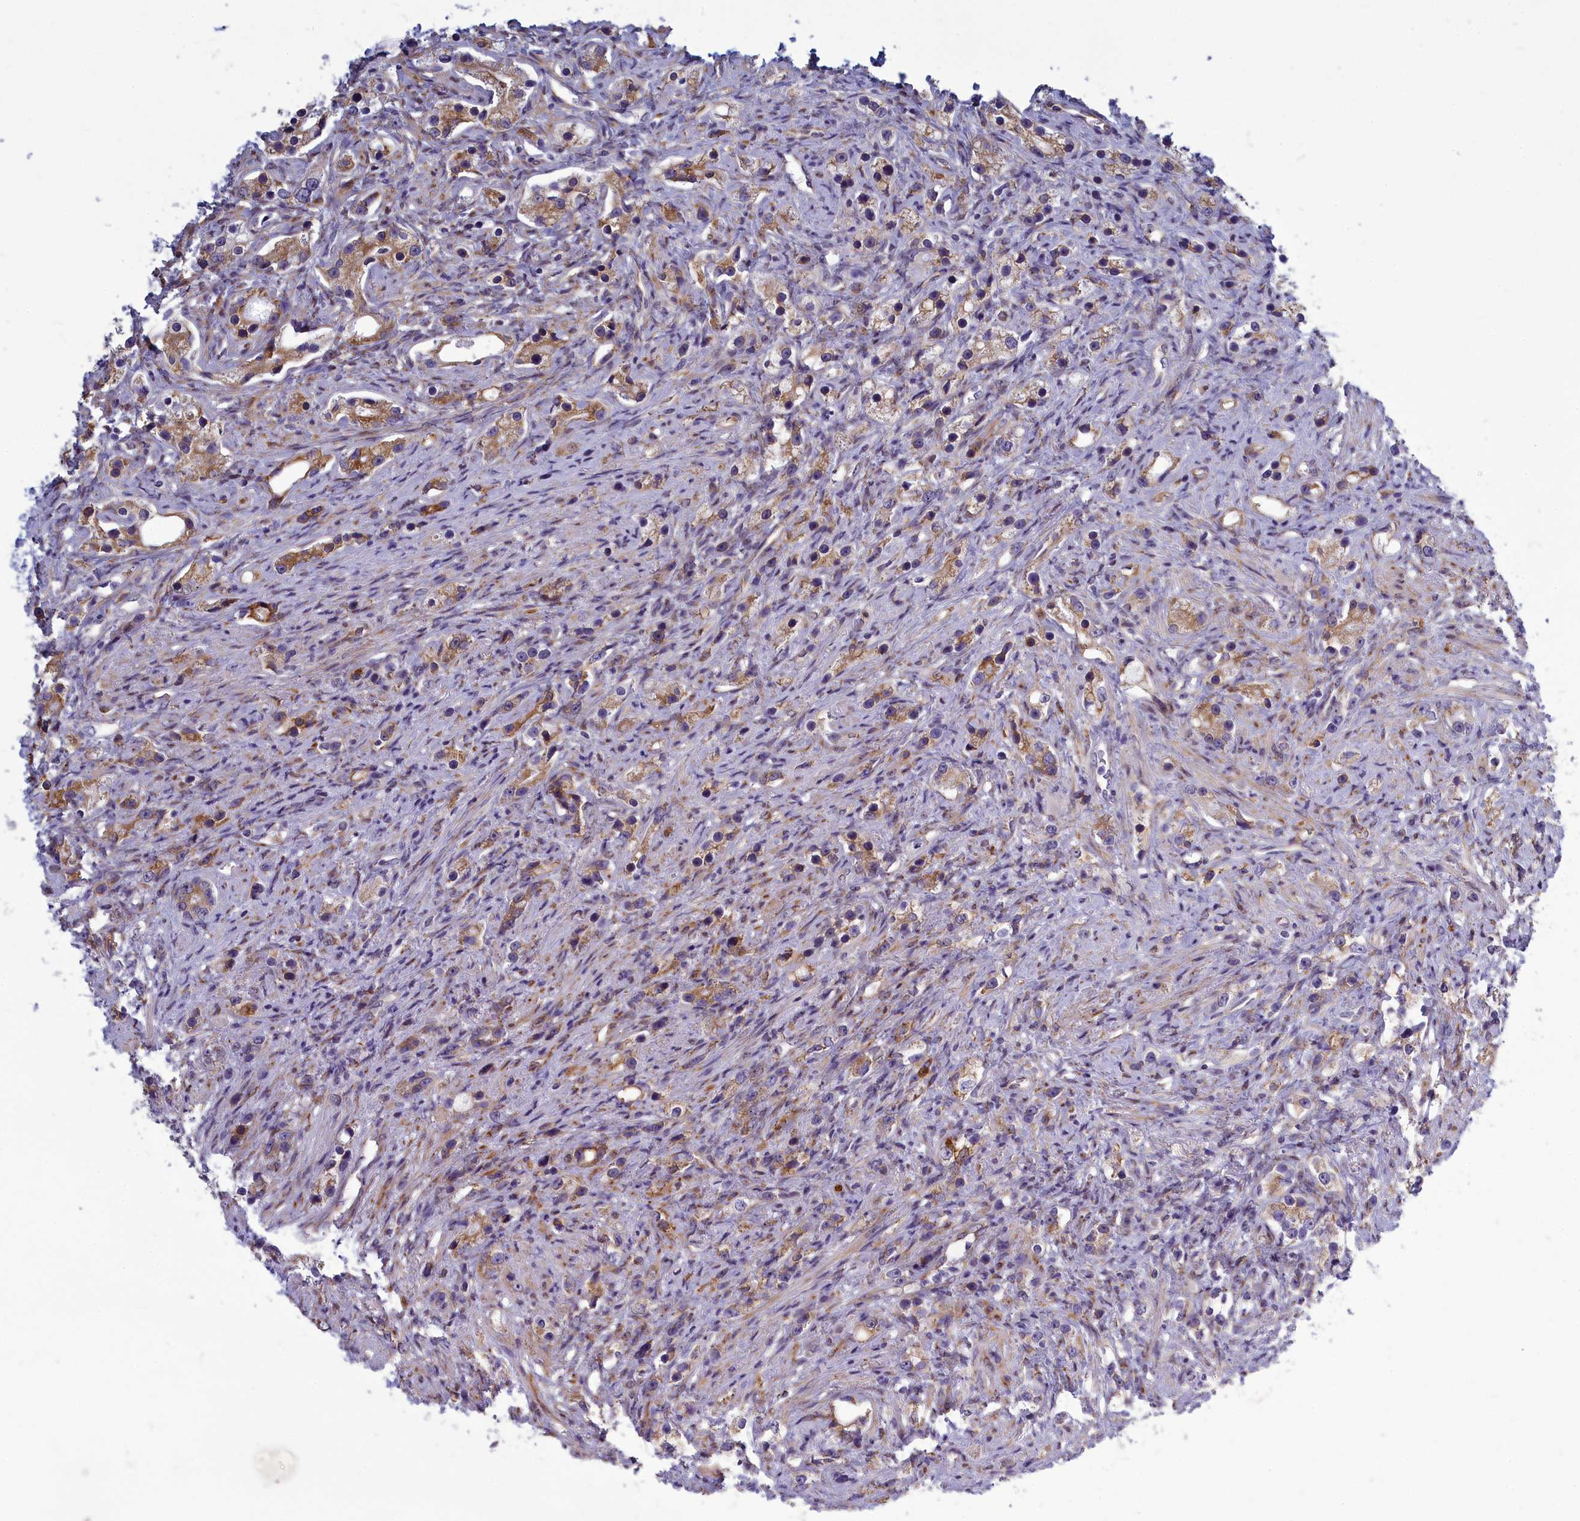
{"staining": {"intensity": "moderate", "quantity": "25%-75%", "location": "cytoplasmic/membranous"}, "tissue": "prostate cancer", "cell_type": "Tumor cells", "image_type": "cancer", "snomed": [{"axis": "morphology", "description": "Adenocarcinoma, High grade"}, {"axis": "topography", "description": "Prostate"}], "caption": "Prostate cancer (high-grade adenocarcinoma) tissue reveals moderate cytoplasmic/membranous staining in about 25%-75% of tumor cells, visualized by immunohistochemistry. Using DAB (brown) and hematoxylin (blue) stains, captured at high magnification using brightfield microscopy.", "gene": "CENATAC", "patient": {"sex": "male", "age": 63}}